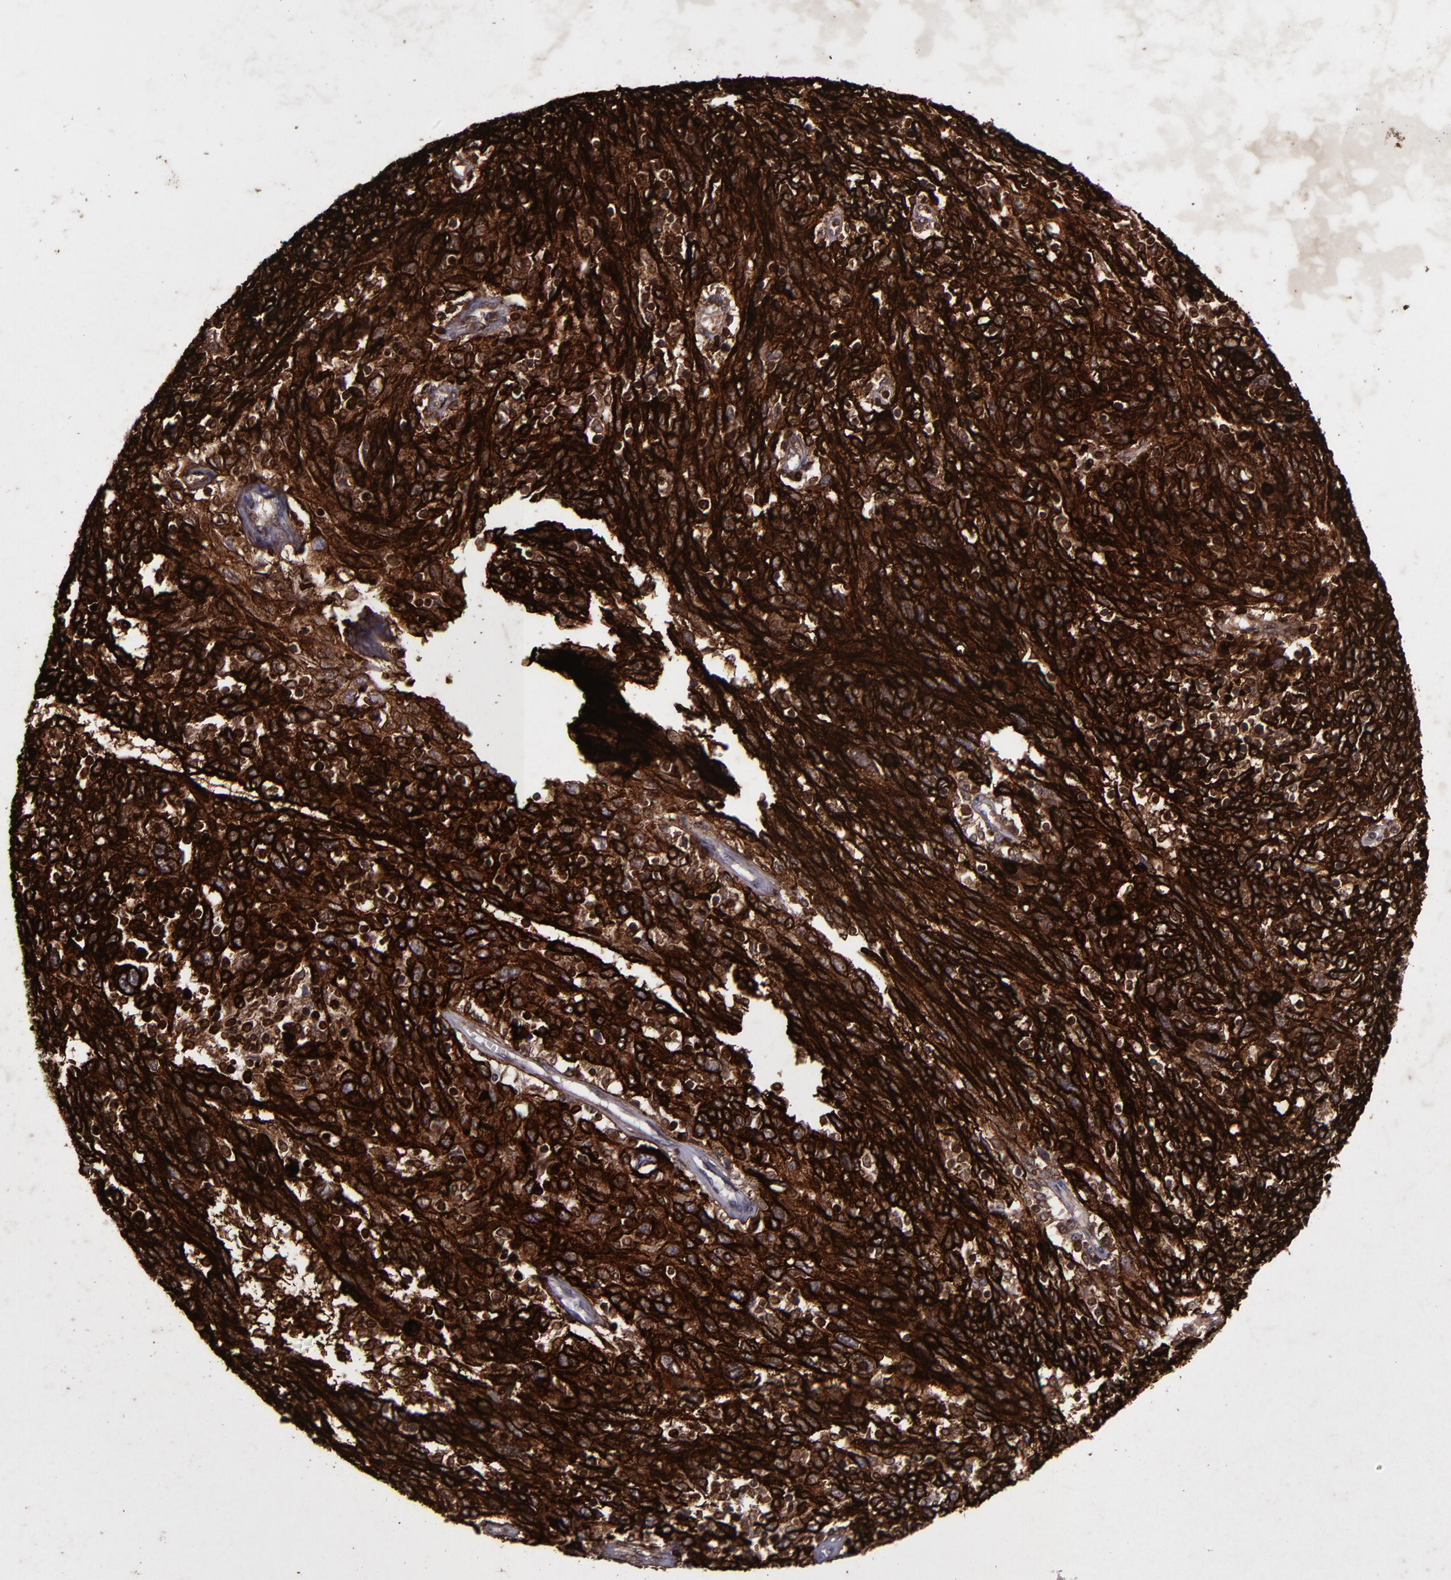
{"staining": {"intensity": "strong", "quantity": ">75%", "location": "cytoplasmic/membranous,nuclear"}, "tissue": "ovarian cancer", "cell_type": "Tumor cells", "image_type": "cancer", "snomed": [{"axis": "morphology", "description": "Carcinoma, endometroid"}, {"axis": "topography", "description": "Ovary"}], "caption": "Ovarian cancer (endometroid carcinoma) stained for a protein (brown) shows strong cytoplasmic/membranous and nuclear positive positivity in about >75% of tumor cells.", "gene": "MFGE8", "patient": {"sex": "female", "age": 50}}